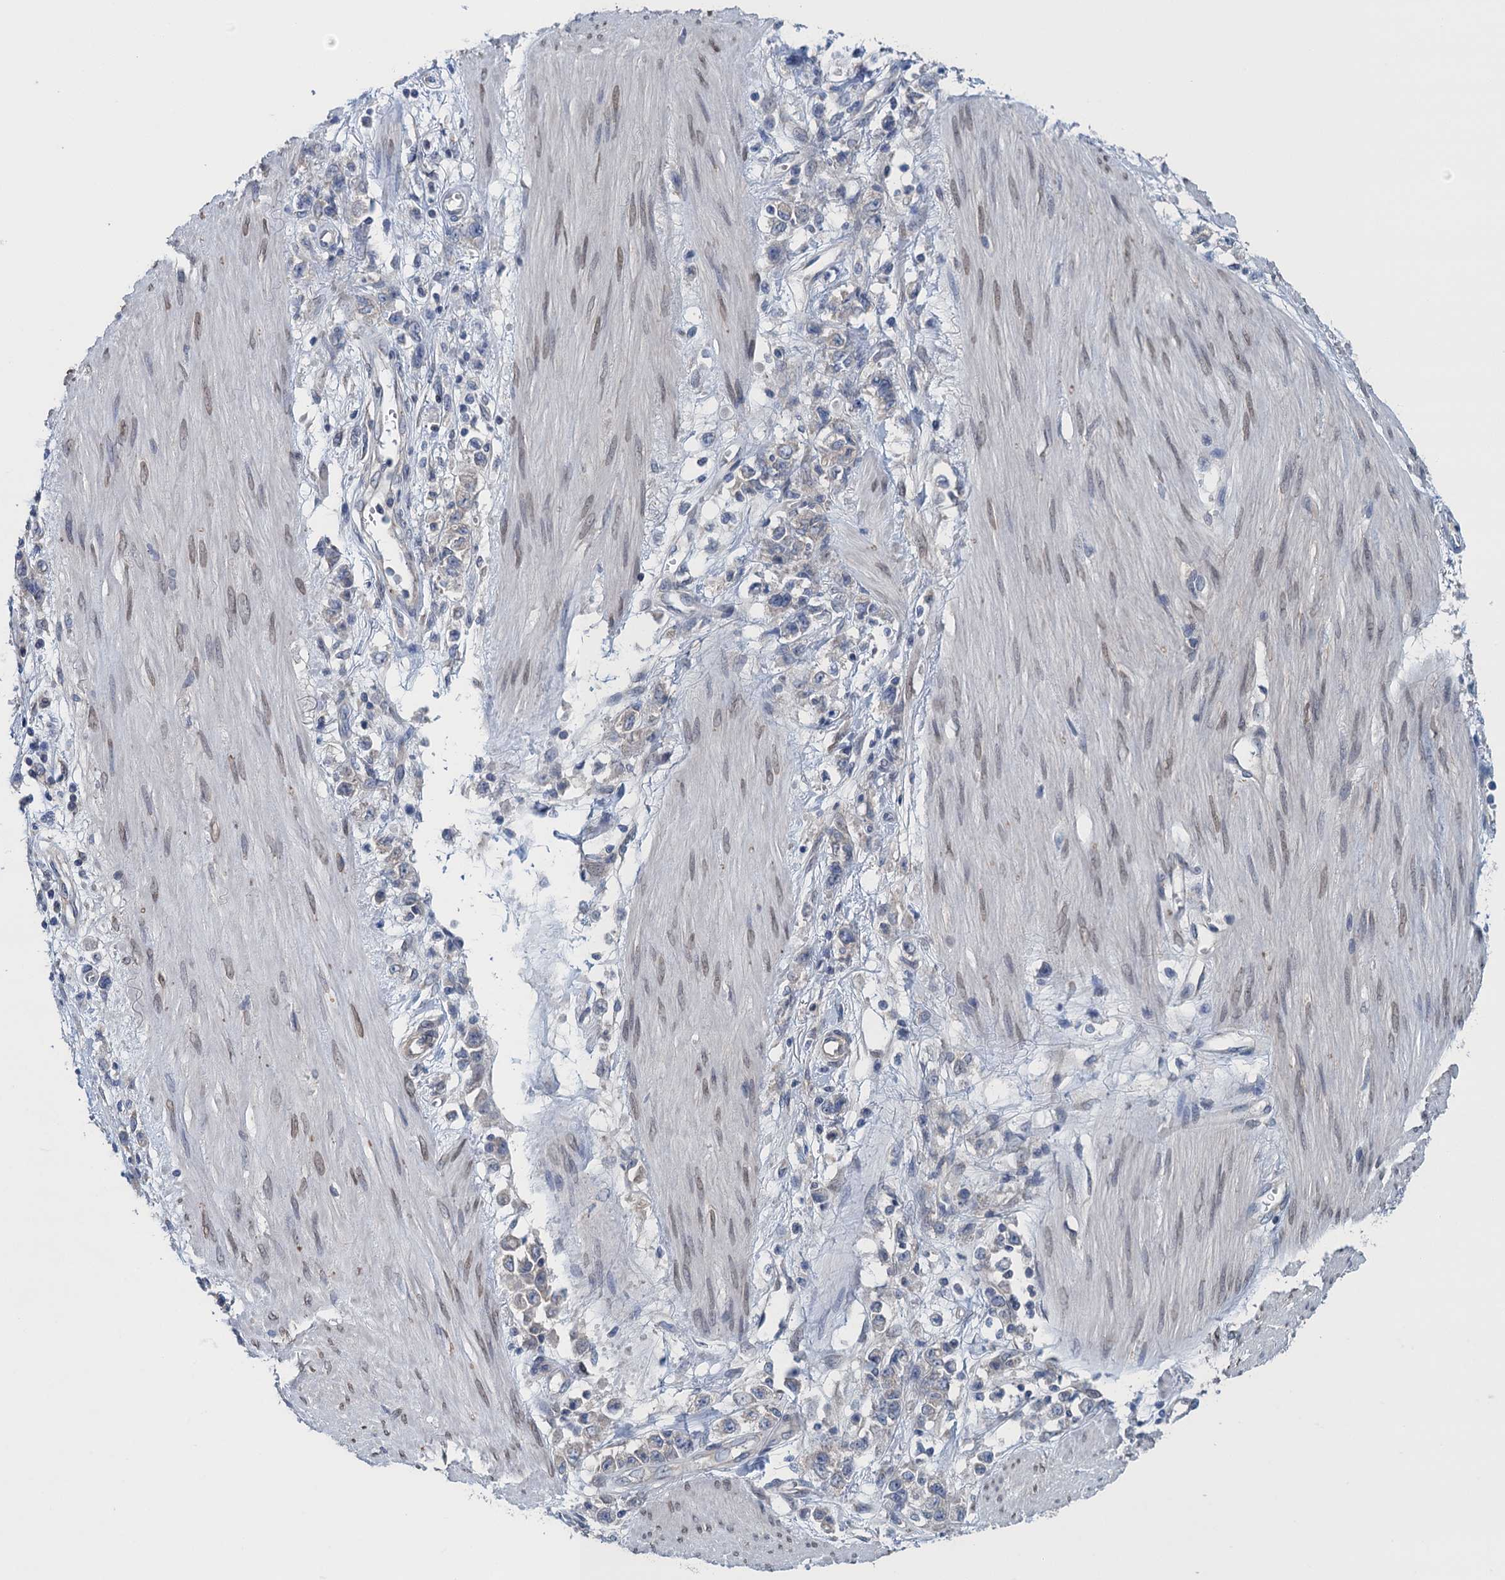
{"staining": {"intensity": "negative", "quantity": "none", "location": "none"}, "tissue": "stomach cancer", "cell_type": "Tumor cells", "image_type": "cancer", "snomed": [{"axis": "morphology", "description": "Adenocarcinoma, NOS"}, {"axis": "topography", "description": "Stomach"}], "caption": "A histopathology image of human adenocarcinoma (stomach) is negative for staining in tumor cells.", "gene": "CTU2", "patient": {"sex": "female", "age": 76}}